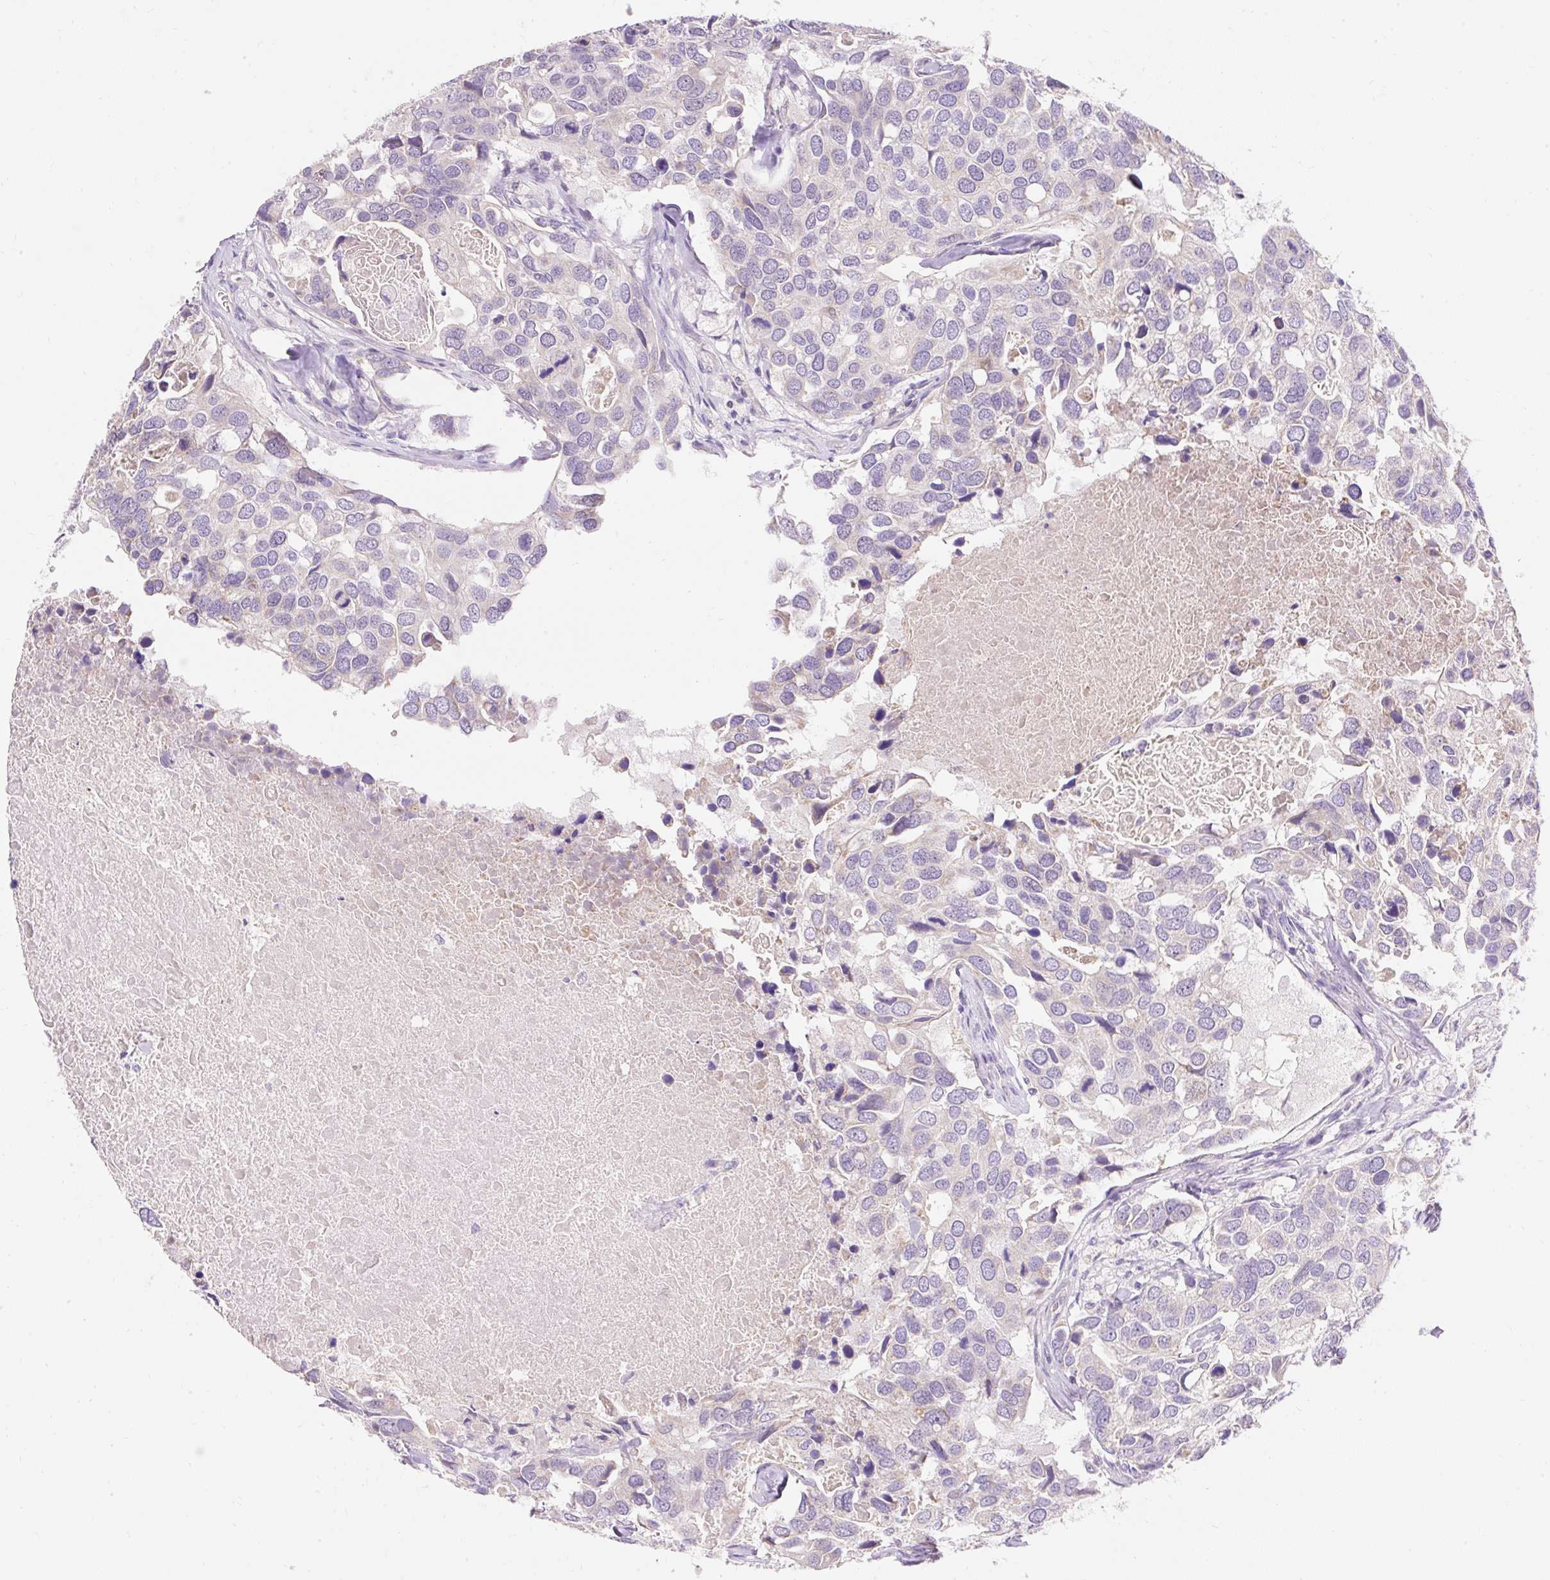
{"staining": {"intensity": "negative", "quantity": "none", "location": "none"}, "tissue": "breast cancer", "cell_type": "Tumor cells", "image_type": "cancer", "snomed": [{"axis": "morphology", "description": "Duct carcinoma"}, {"axis": "topography", "description": "Breast"}], "caption": "This photomicrograph is of breast cancer stained with immunohistochemistry to label a protein in brown with the nuclei are counter-stained blue. There is no staining in tumor cells.", "gene": "PMAIP1", "patient": {"sex": "female", "age": 83}}